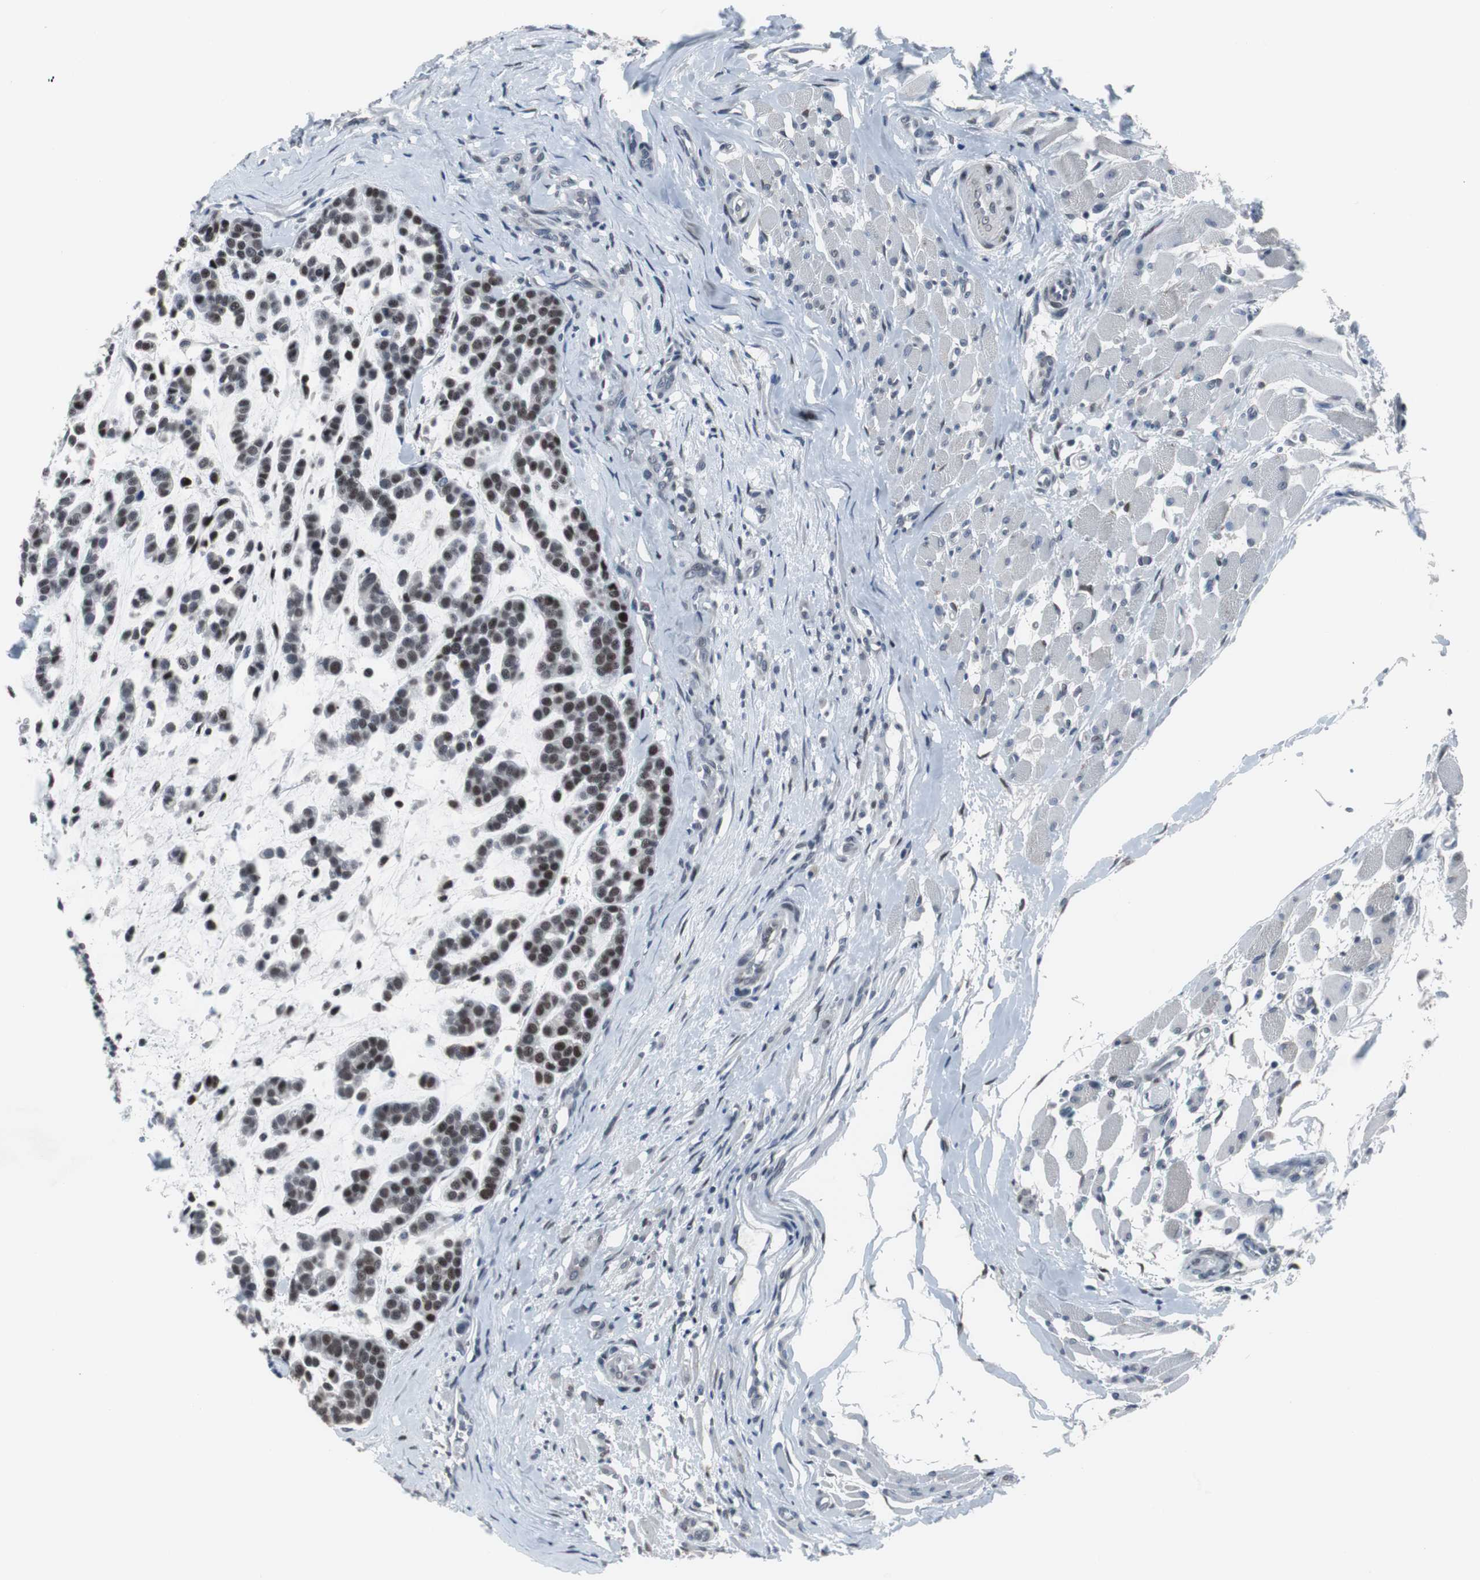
{"staining": {"intensity": "strong", "quantity": ">75%", "location": "nuclear"}, "tissue": "head and neck cancer", "cell_type": "Tumor cells", "image_type": "cancer", "snomed": [{"axis": "morphology", "description": "Adenocarcinoma, NOS"}, {"axis": "morphology", "description": "Adenoma, NOS"}, {"axis": "topography", "description": "Head-Neck"}], "caption": "Human head and neck cancer stained with a protein marker shows strong staining in tumor cells.", "gene": "FOXP4", "patient": {"sex": "female", "age": 55}}